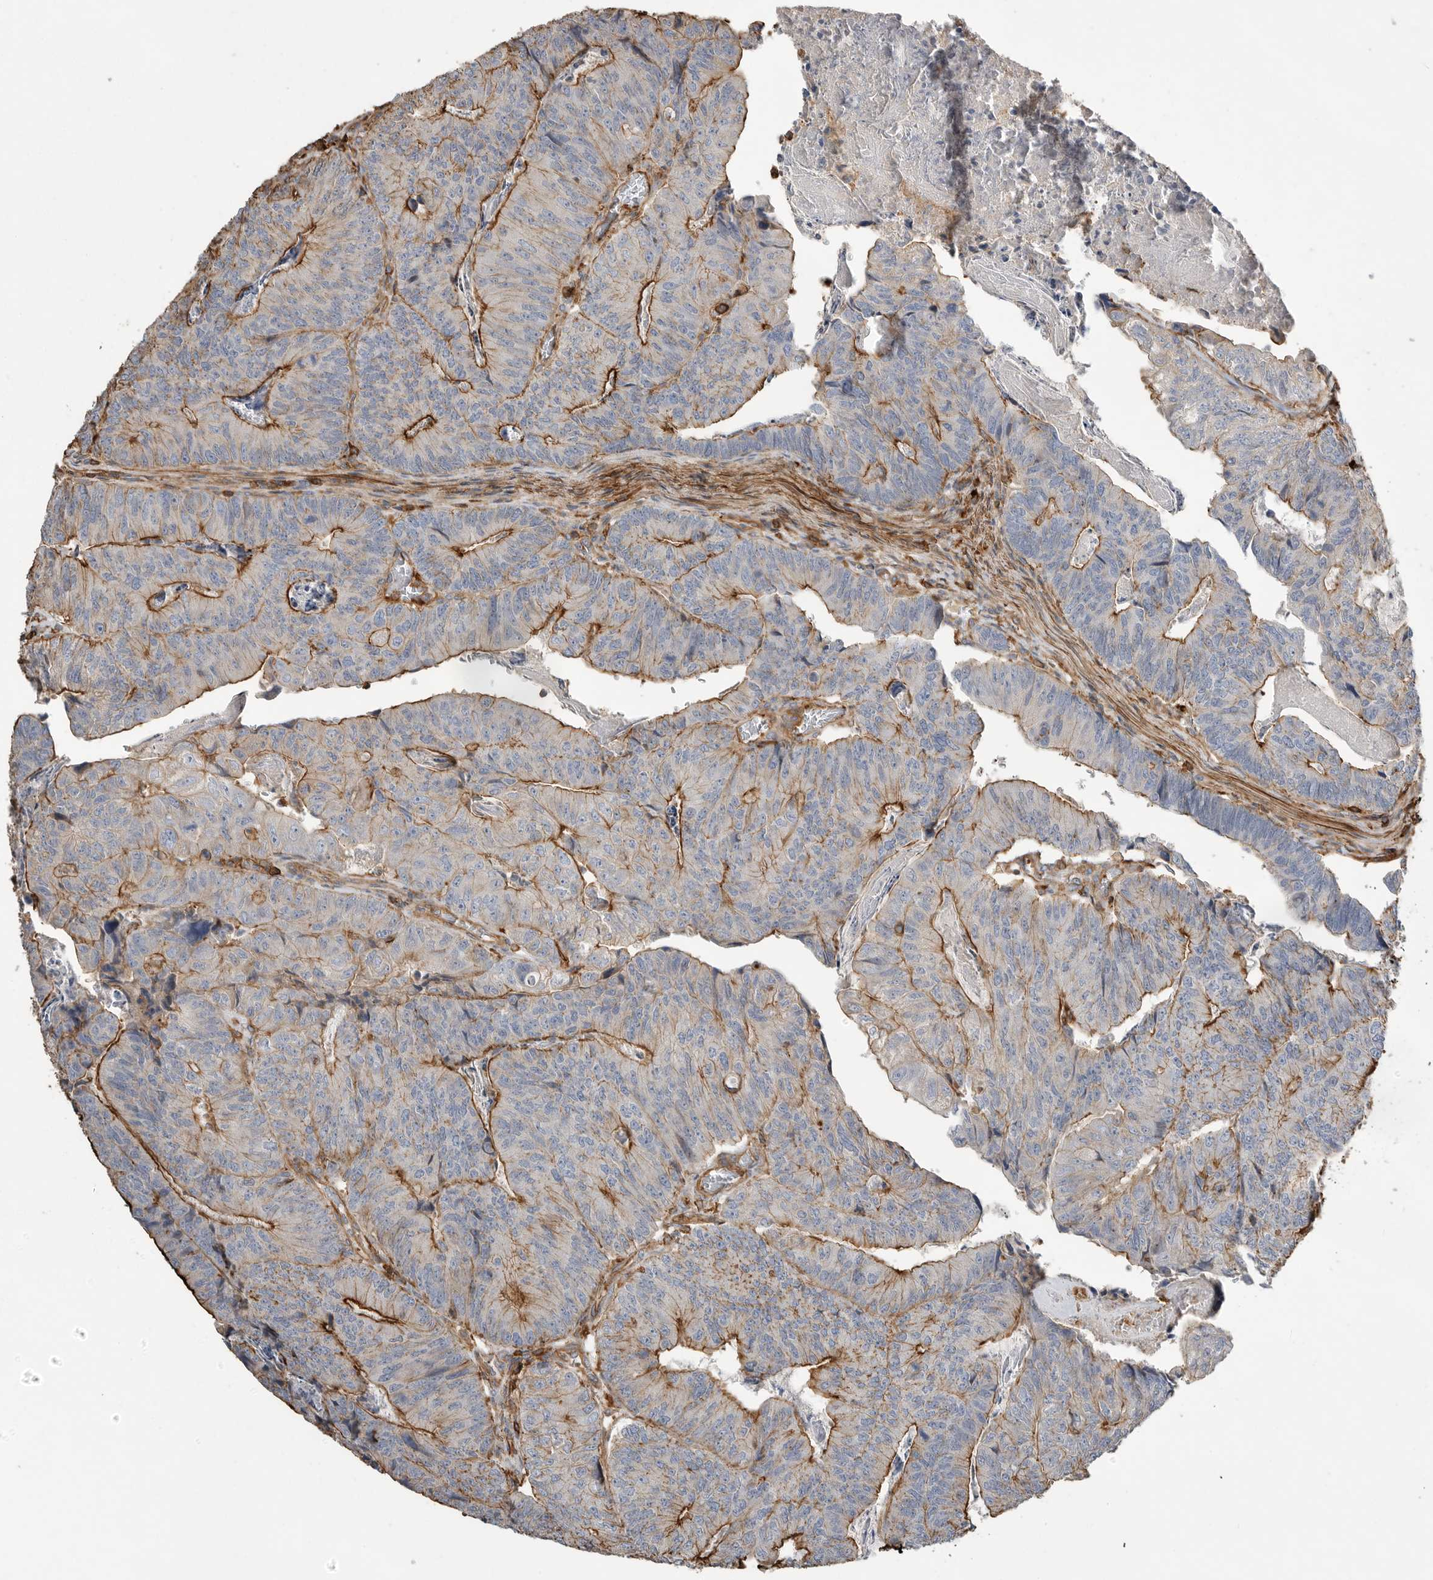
{"staining": {"intensity": "strong", "quantity": "25%-75%", "location": "cytoplasmic/membranous"}, "tissue": "colorectal cancer", "cell_type": "Tumor cells", "image_type": "cancer", "snomed": [{"axis": "morphology", "description": "Adenocarcinoma, NOS"}, {"axis": "topography", "description": "Colon"}], "caption": "Adenocarcinoma (colorectal) stained with immunohistochemistry shows strong cytoplasmic/membranous staining in about 25%-75% of tumor cells.", "gene": "GPER1", "patient": {"sex": "female", "age": 67}}